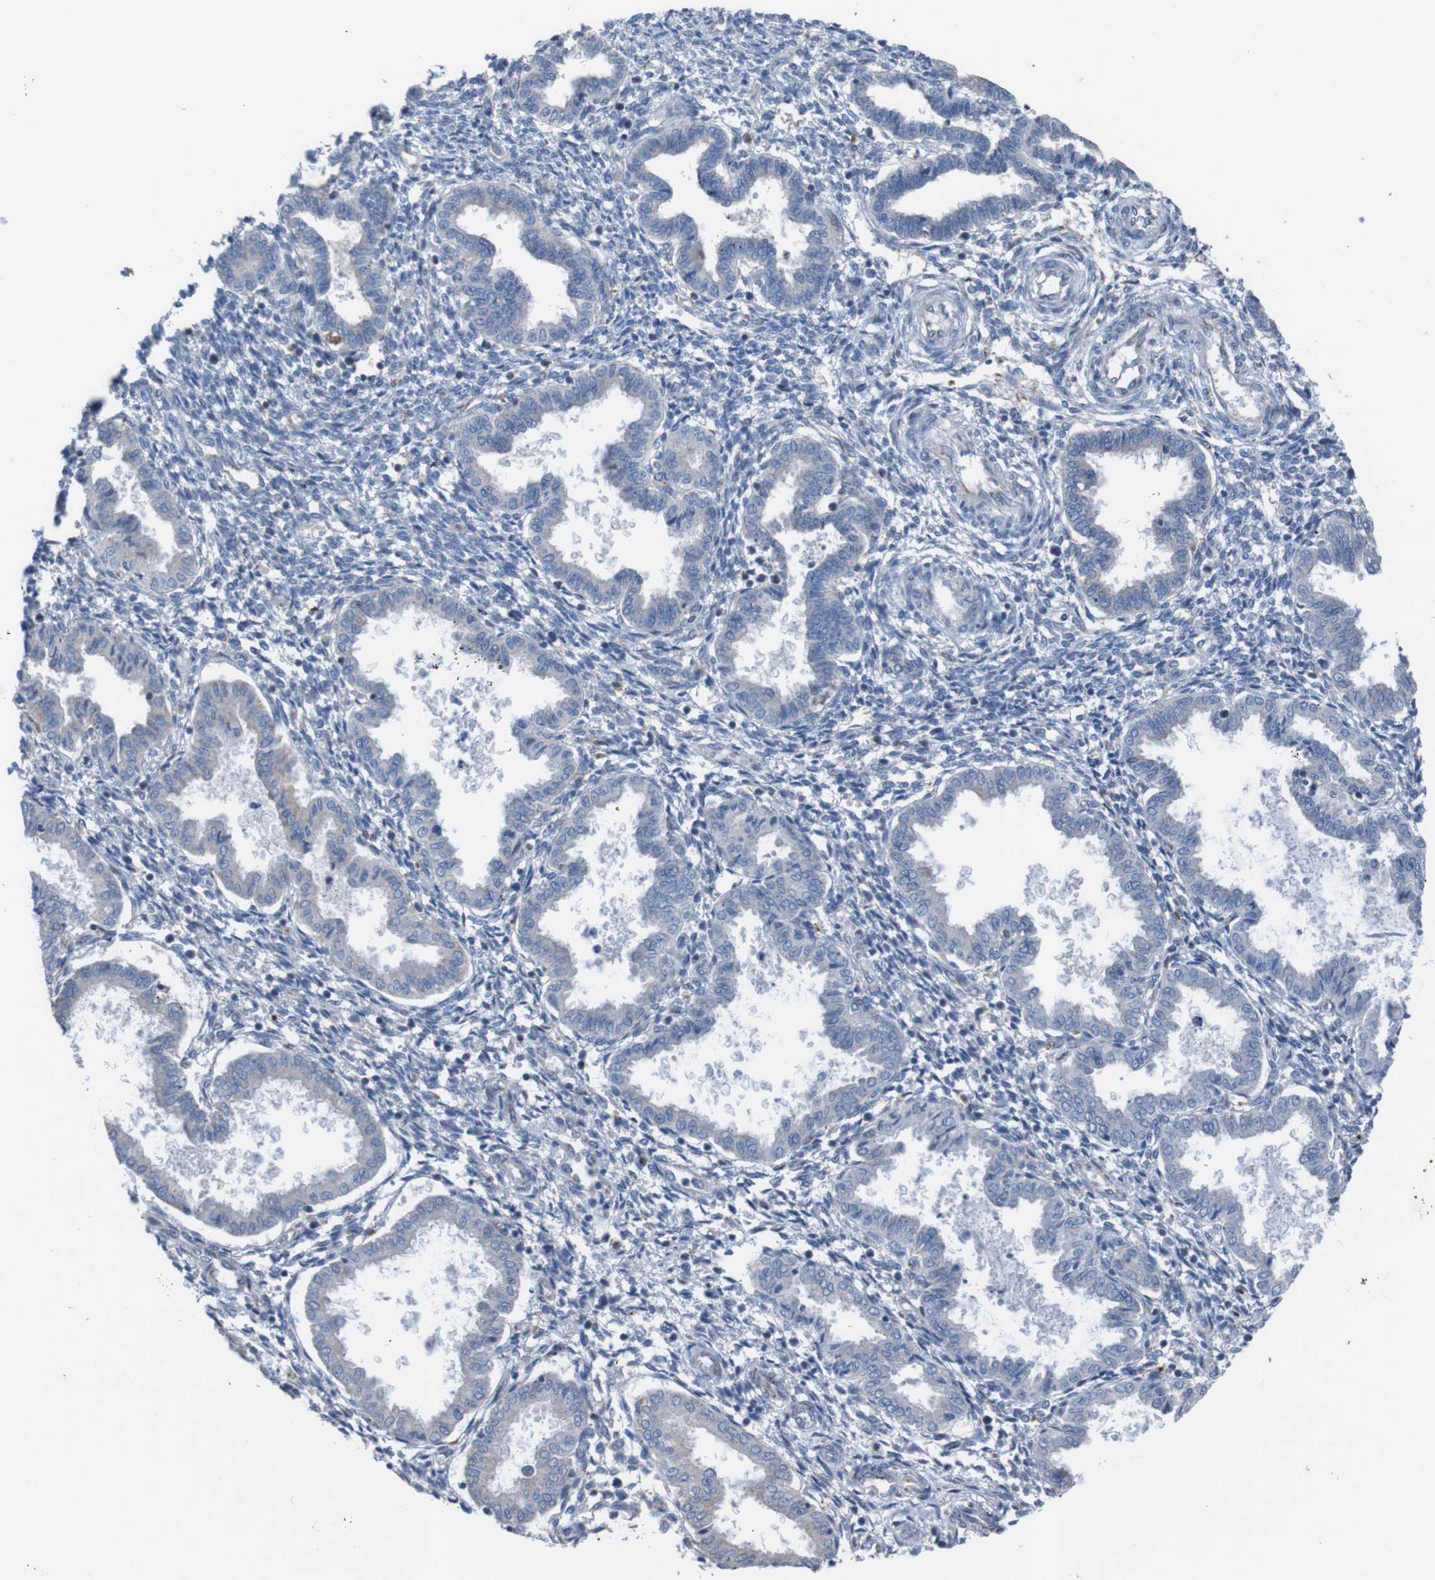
{"staining": {"intensity": "negative", "quantity": "none", "location": "none"}, "tissue": "endometrium", "cell_type": "Cells in endometrial stroma", "image_type": "normal", "snomed": [{"axis": "morphology", "description": "Normal tissue, NOS"}, {"axis": "topography", "description": "Endometrium"}], "caption": "A histopathology image of endometrium stained for a protein displays no brown staining in cells in endometrial stroma. (Stains: DAB immunohistochemistry with hematoxylin counter stain, Microscopy: brightfield microscopy at high magnification).", "gene": "MINAR1", "patient": {"sex": "female", "age": 33}}